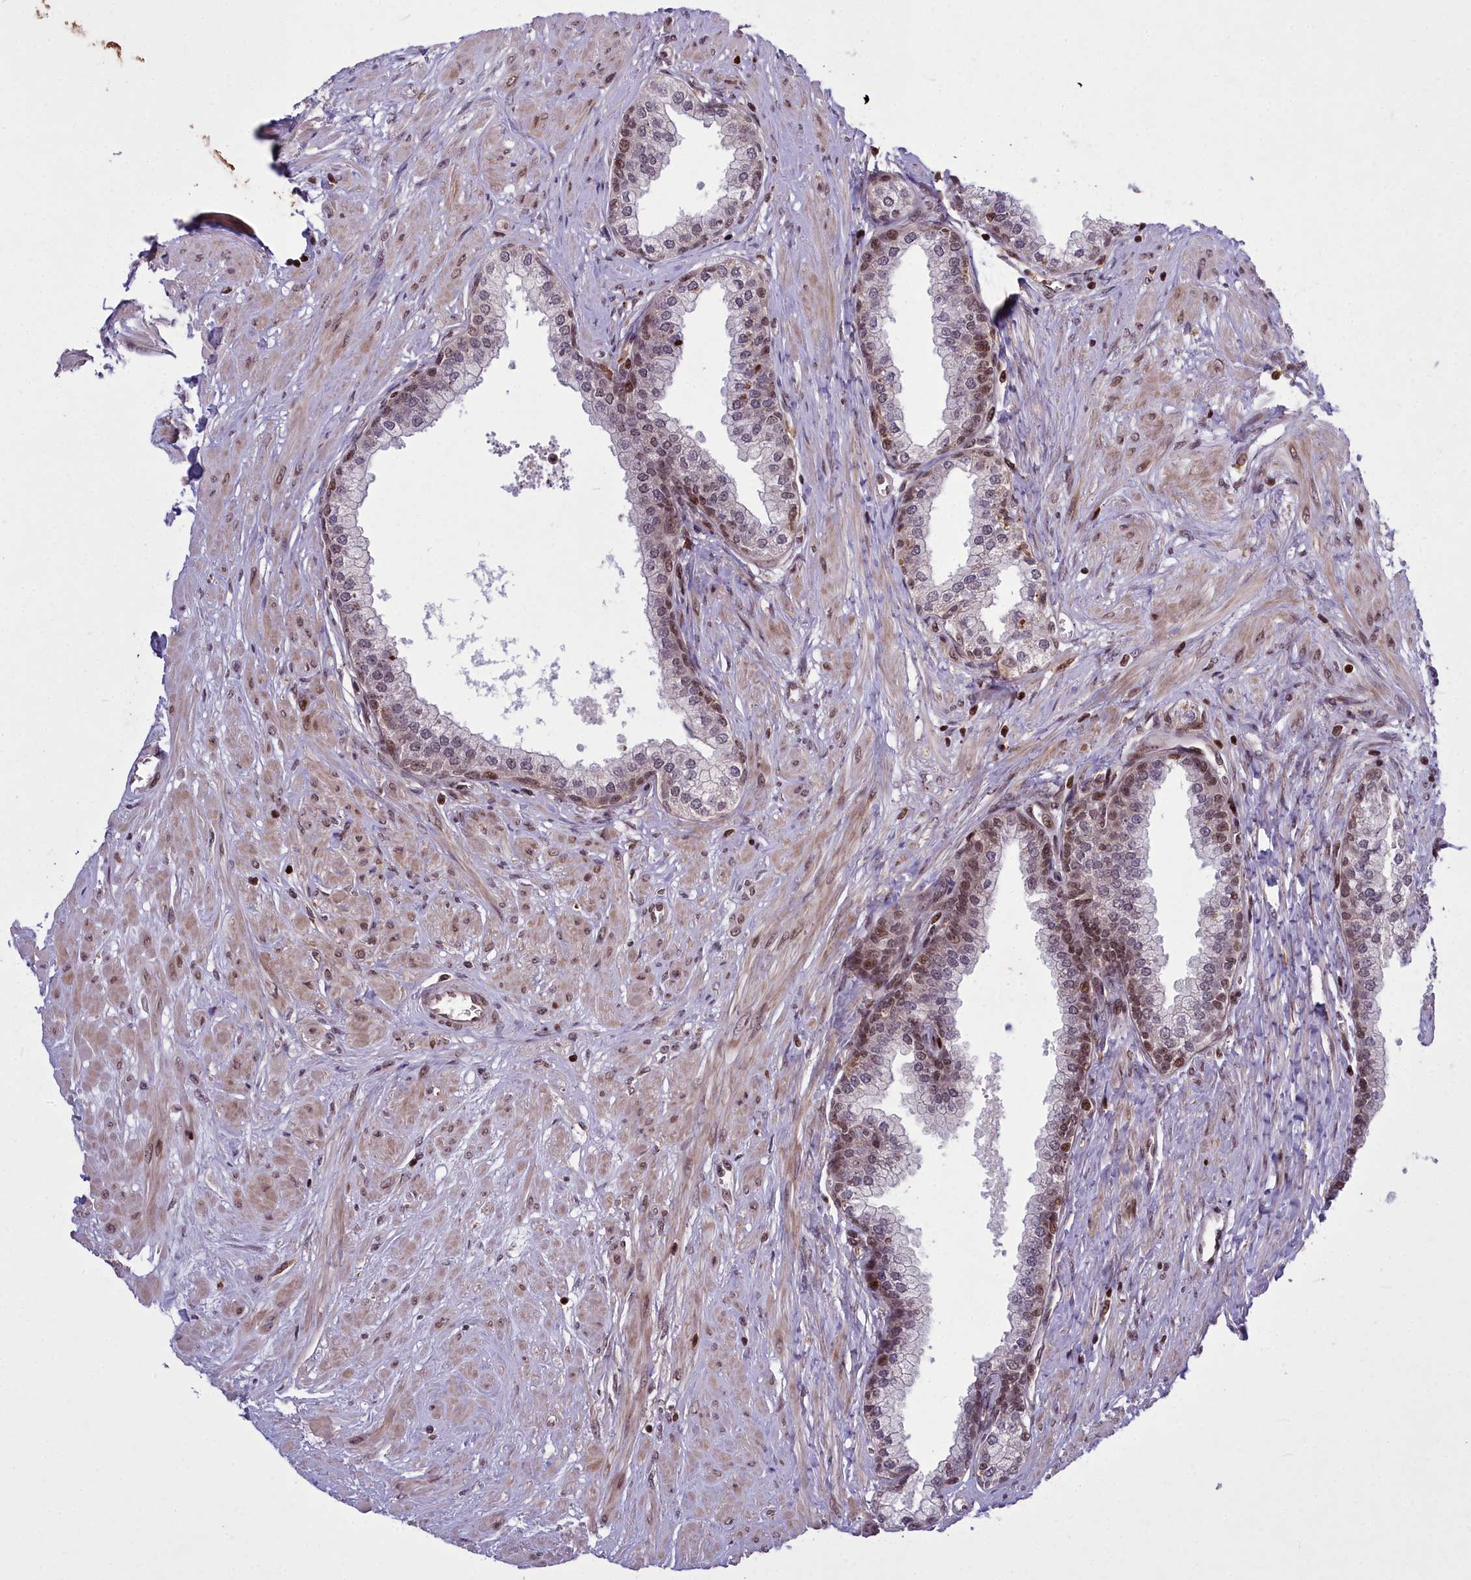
{"staining": {"intensity": "moderate", "quantity": "25%-75%", "location": "nuclear"}, "tissue": "prostate", "cell_type": "Glandular cells", "image_type": "normal", "snomed": [{"axis": "morphology", "description": "Normal tissue, NOS"}, {"axis": "topography", "description": "Prostate"}], "caption": "Protein staining demonstrates moderate nuclear staining in approximately 25%-75% of glandular cells in unremarkable prostate. The staining was performed using DAB, with brown indicating positive protein expression. Nuclei are stained blue with hematoxylin.", "gene": "GMEB1", "patient": {"sex": "male", "age": 60}}